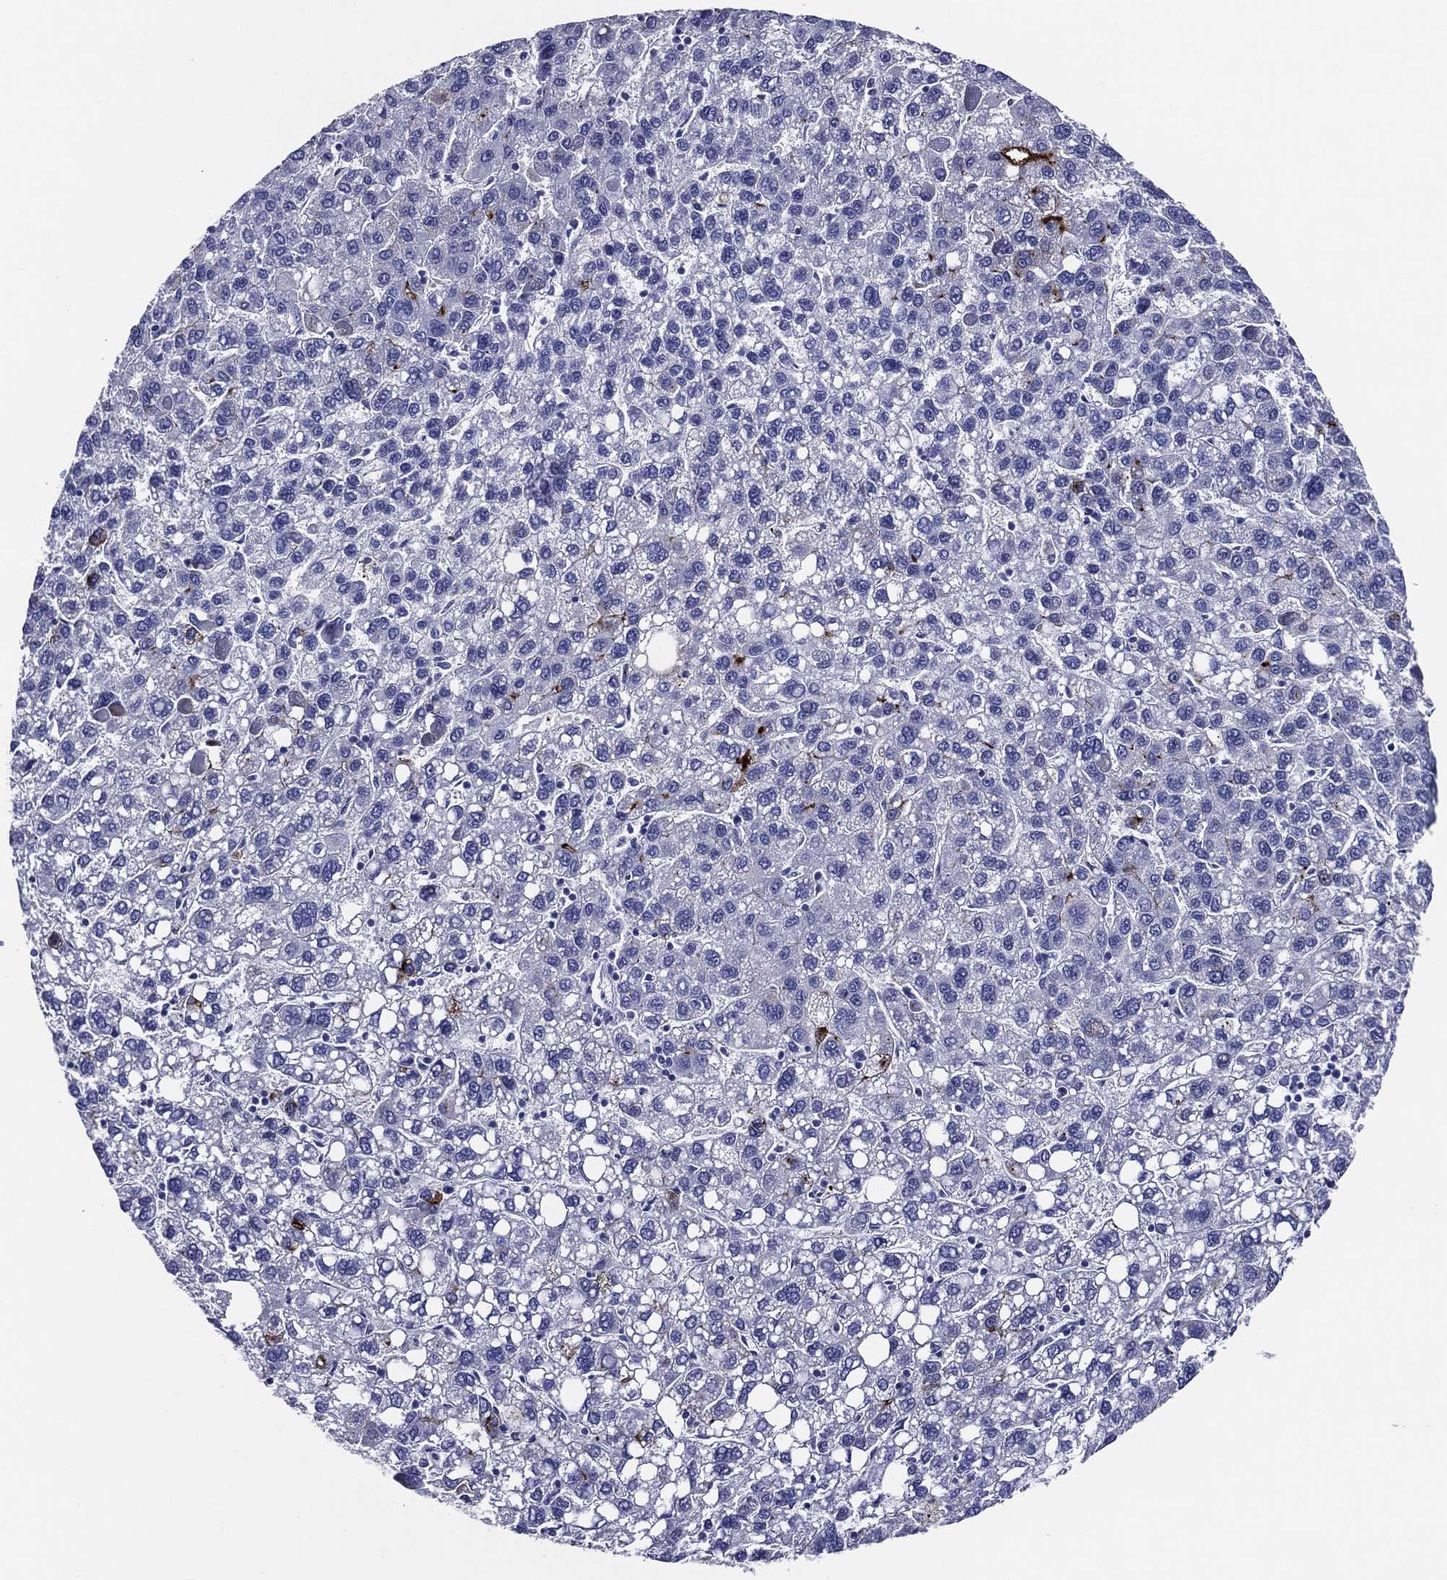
{"staining": {"intensity": "negative", "quantity": "none", "location": "none"}, "tissue": "liver cancer", "cell_type": "Tumor cells", "image_type": "cancer", "snomed": [{"axis": "morphology", "description": "Carcinoma, Hepatocellular, NOS"}, {"axis": "topography", "description": "Liver"}], "caption": "This is an immunohistochemistry histopathology image of hepatocellular carcinoma (liver). There is no expression in tumor cells.", "gene": "ACE2", "patient": {"sex": "female", "age": 82}}